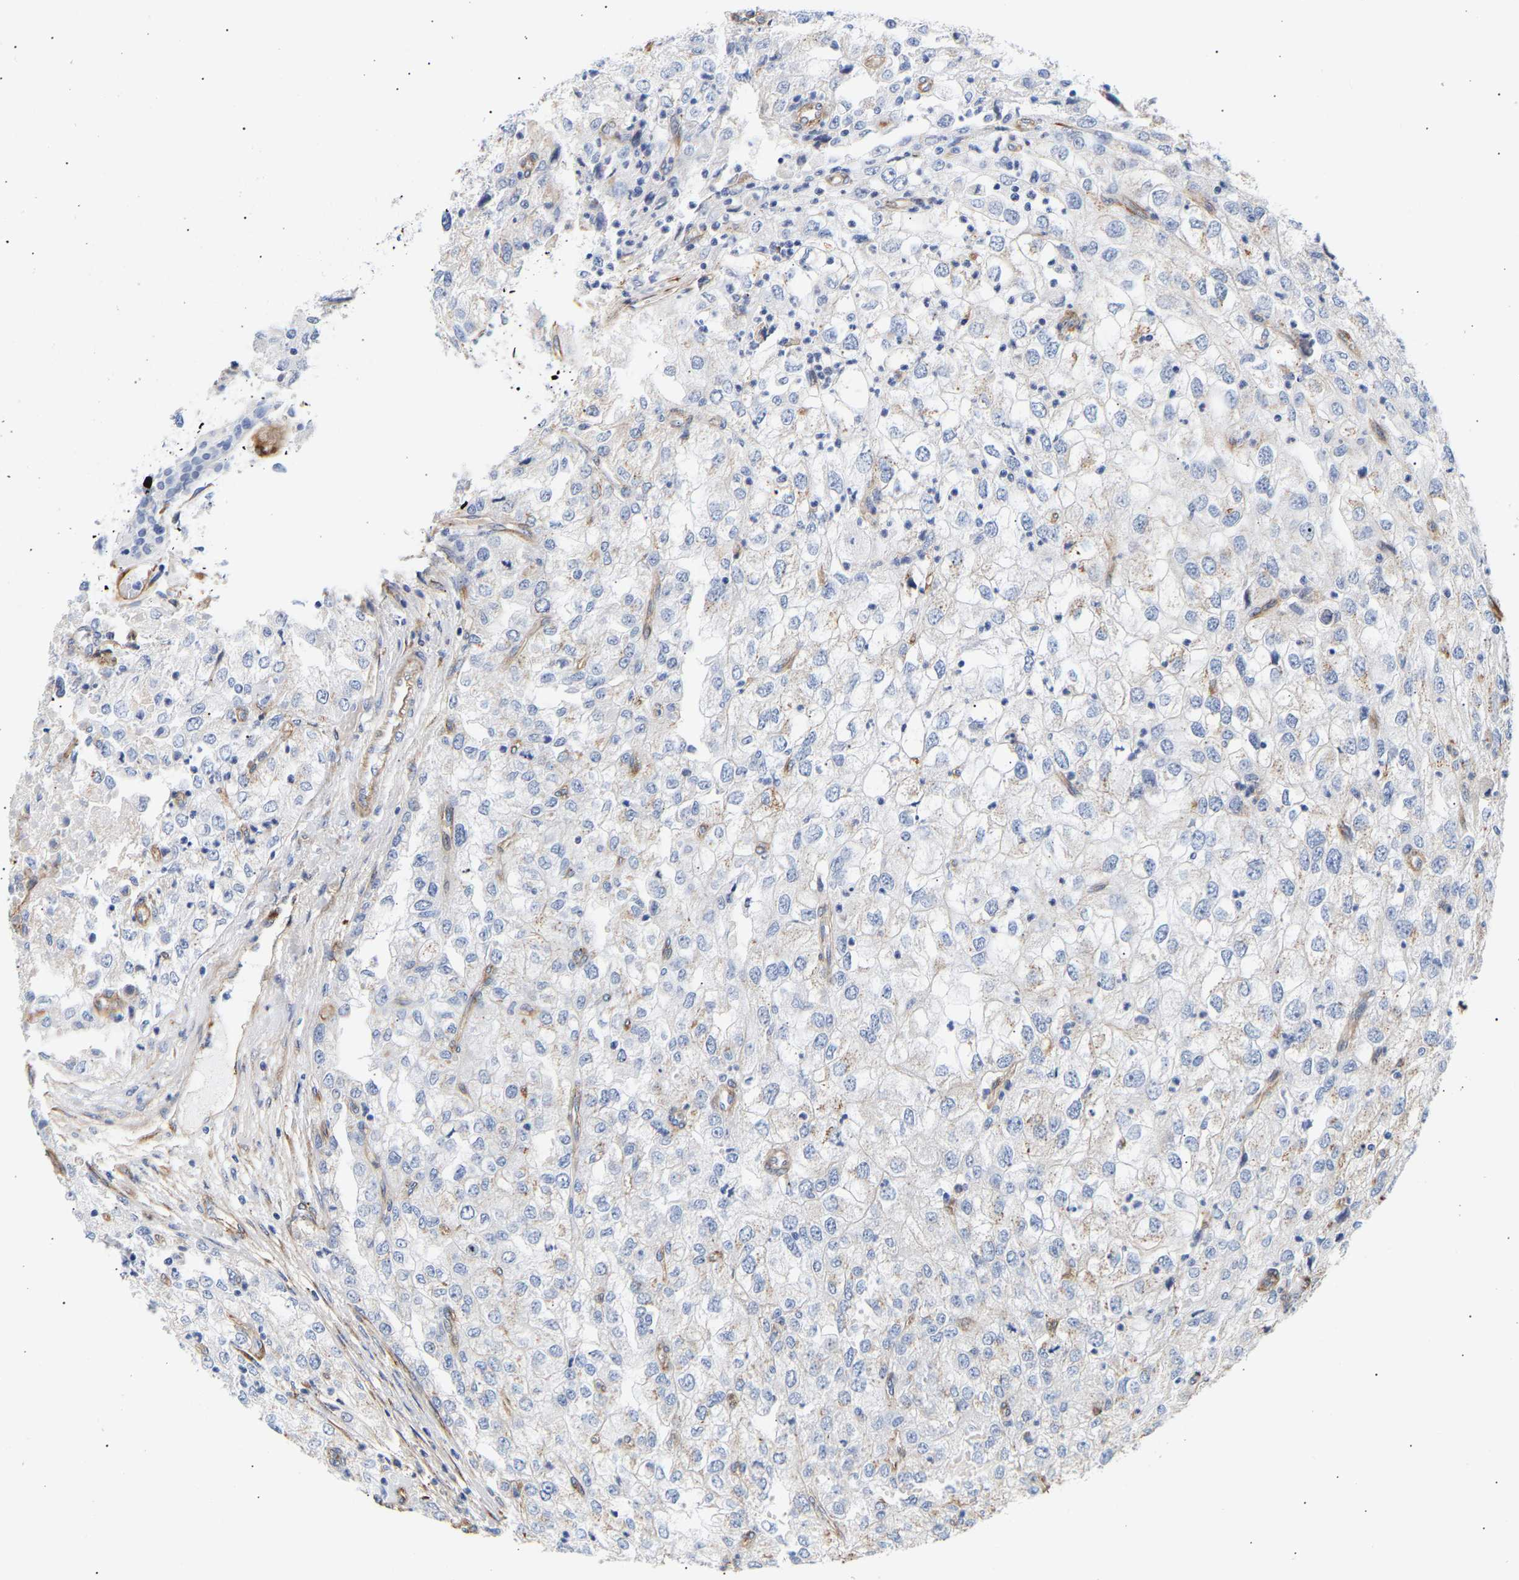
{"staining": {"intensity": "negative", "quantity": "none", "location": "none"}, "tissue": "renal cancer", "cell_type": "Tumor cells", "image_type": "cancer", "snomed": [{"axis": "morphology", "description": "Adenocarcinoma, NOS"}, {"axis": "topography", "description": "Kidney"}], "caption": "Tumor cells are negative for protein expression in human renal cancer.", "gene": "IGFBP7", "patient": {"sex": "female", "age": 54}}